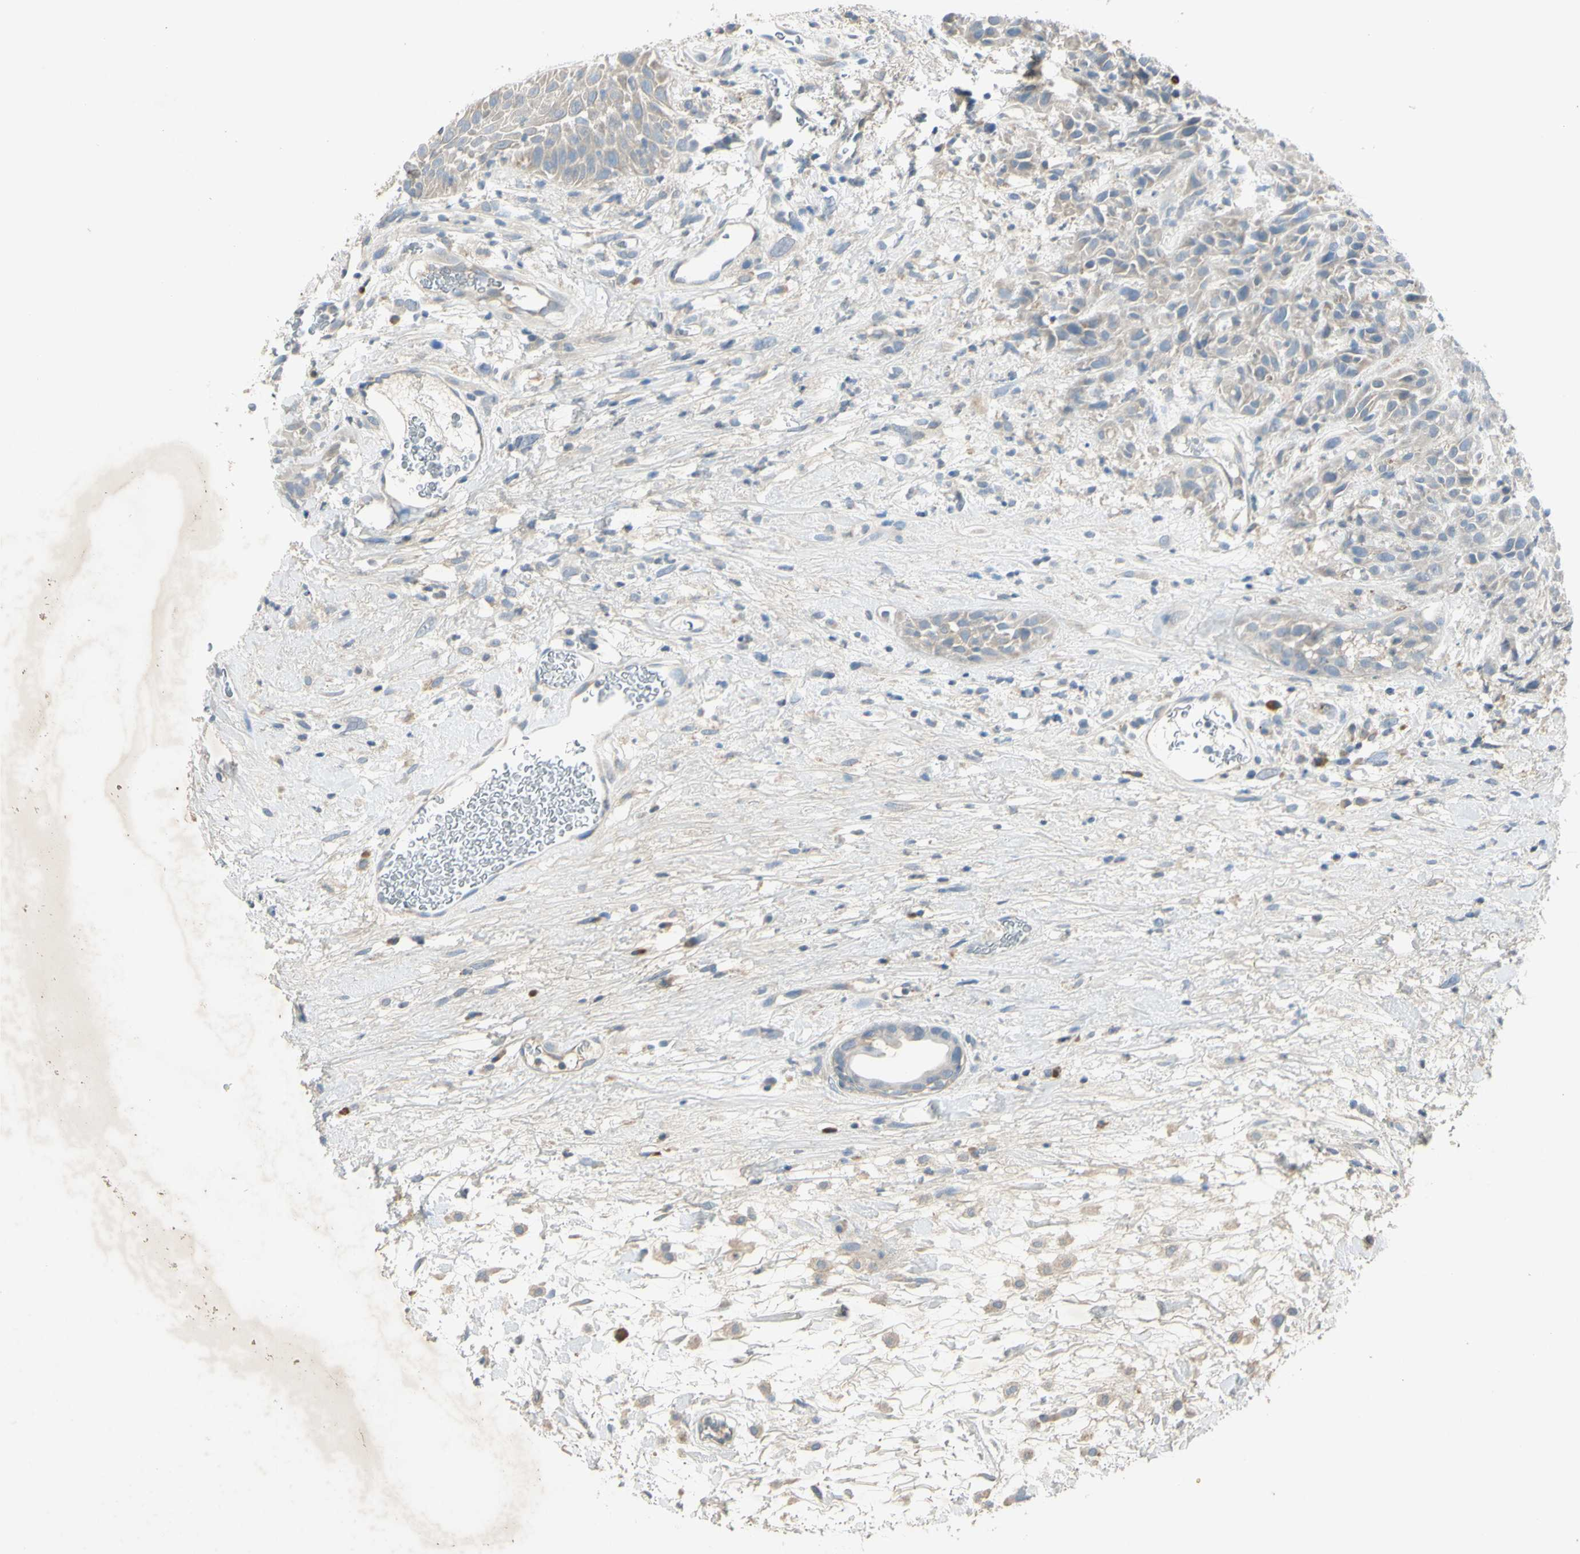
{"staining": {"intensity": "negative", "quantity": "none", "location": "none"}, "tissue": "head and neck cancer", "cell_type": "Tumor cells", "image_type": "cancer", "snomed": [{"axis": "morphology", "description": "Normal tissue, NOS"}, {"axis": "morphology", "description": "Squamous cell carcinoma, NOS"}, {"axis": "topography", "description": "Cartilage tissue"}, {"axis": "topography", "description": "Head-Neck"}], "caption": "Protein analysis of head and neck cancer displays no significant positivity in tumor cells.", "gene": "AATK", "patient": {"sex": "male", "age": 62}}